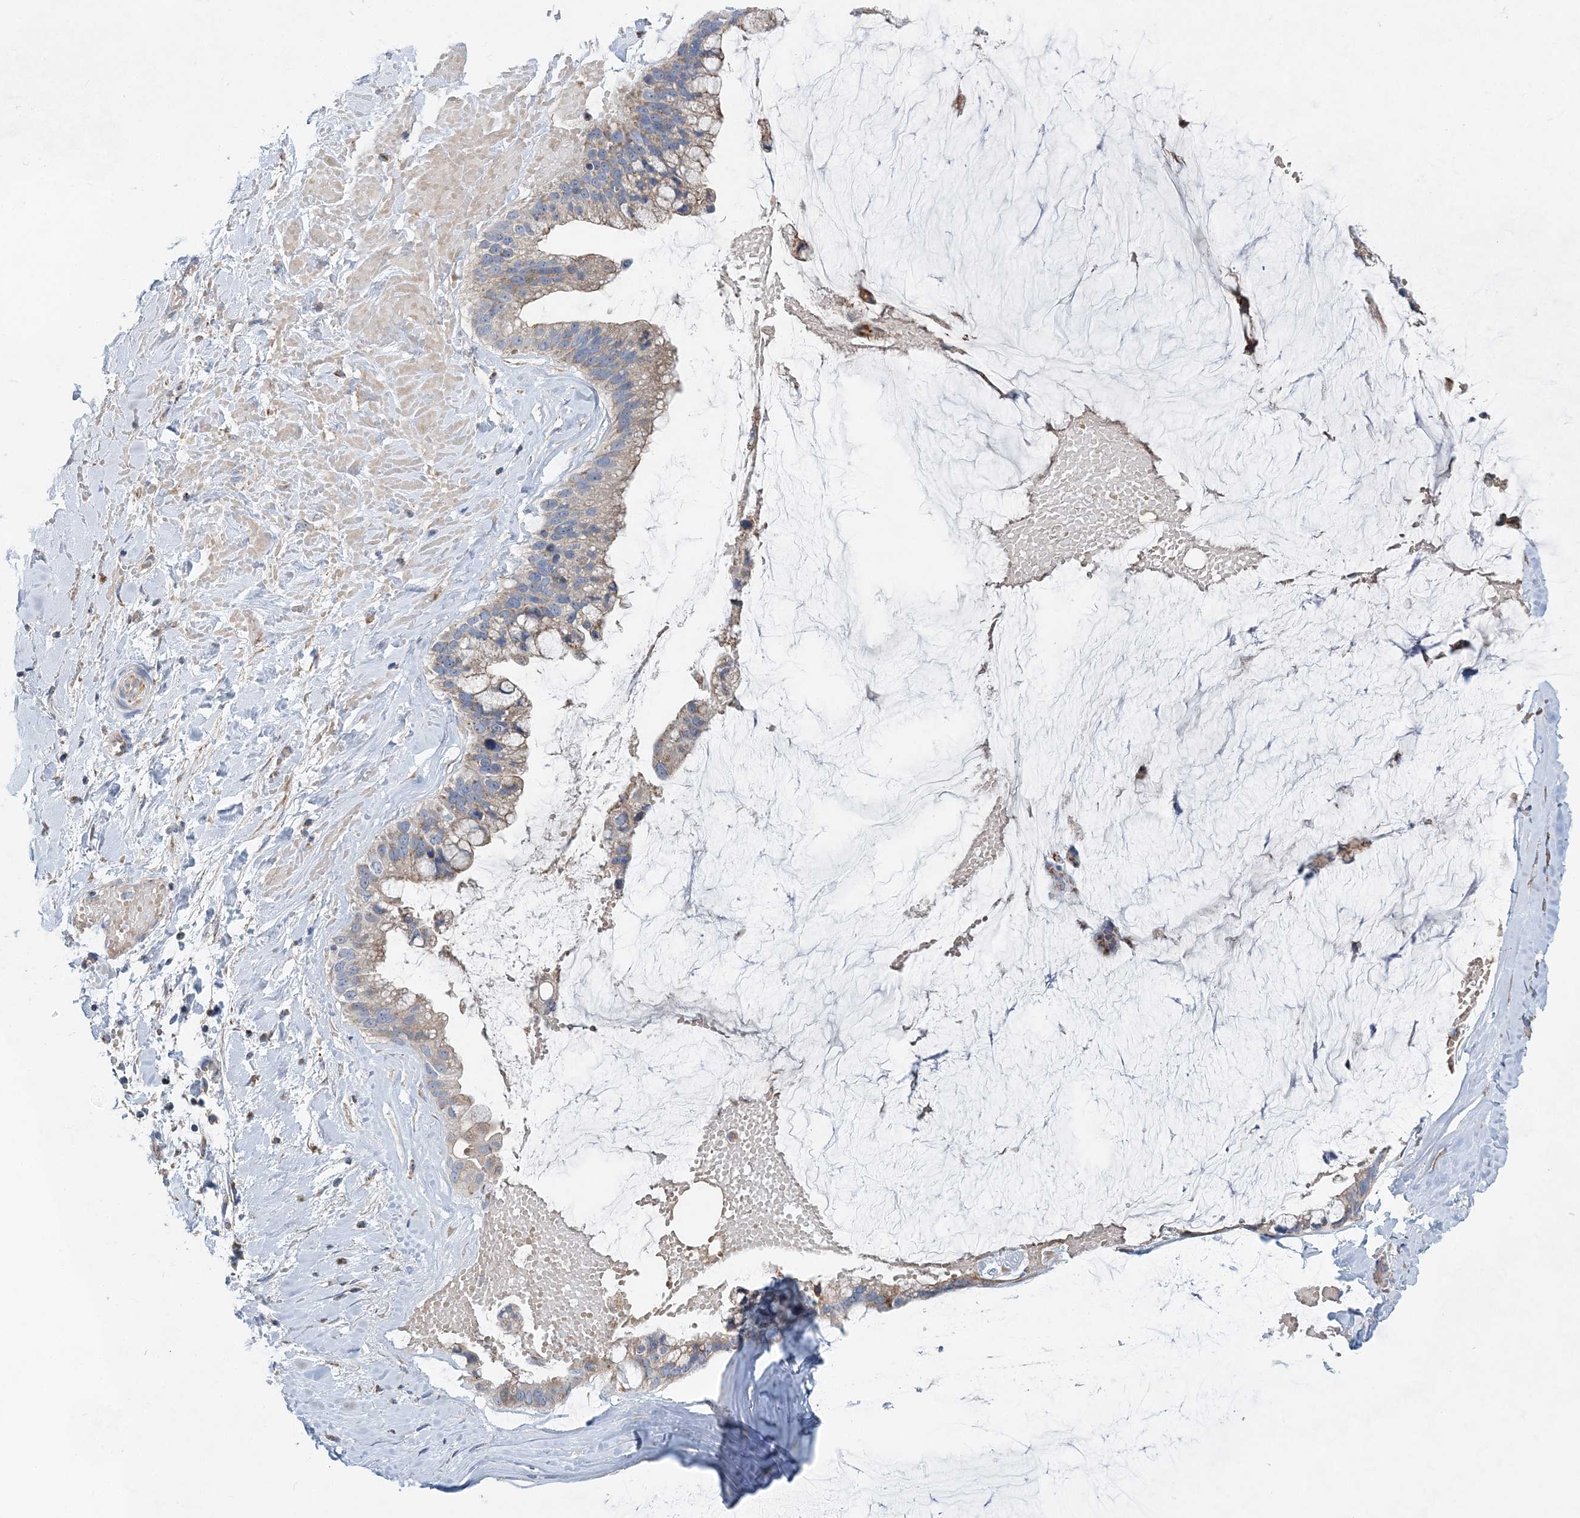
{"staining": {"intensity": "weak", "quantity": "<25%", "location": "cytoplasmic/membranous"}, "tissue": "ovarian cancer", "cell_type": "Tumor cells", "image_type": "cancer", "snomed": [{"axis": "morphology", "description": "Cystadenocarcinoma, mucinous, NOS"}, {"axis": "topography", "description": "Ovary"}], "caption": "Tumor cells are negative for protein expression in human ovarian cancer (mucinous cystadenocarcinoma).", "gene": "TRAPPC13", "patient": {"sex": "female", "age": 39}}